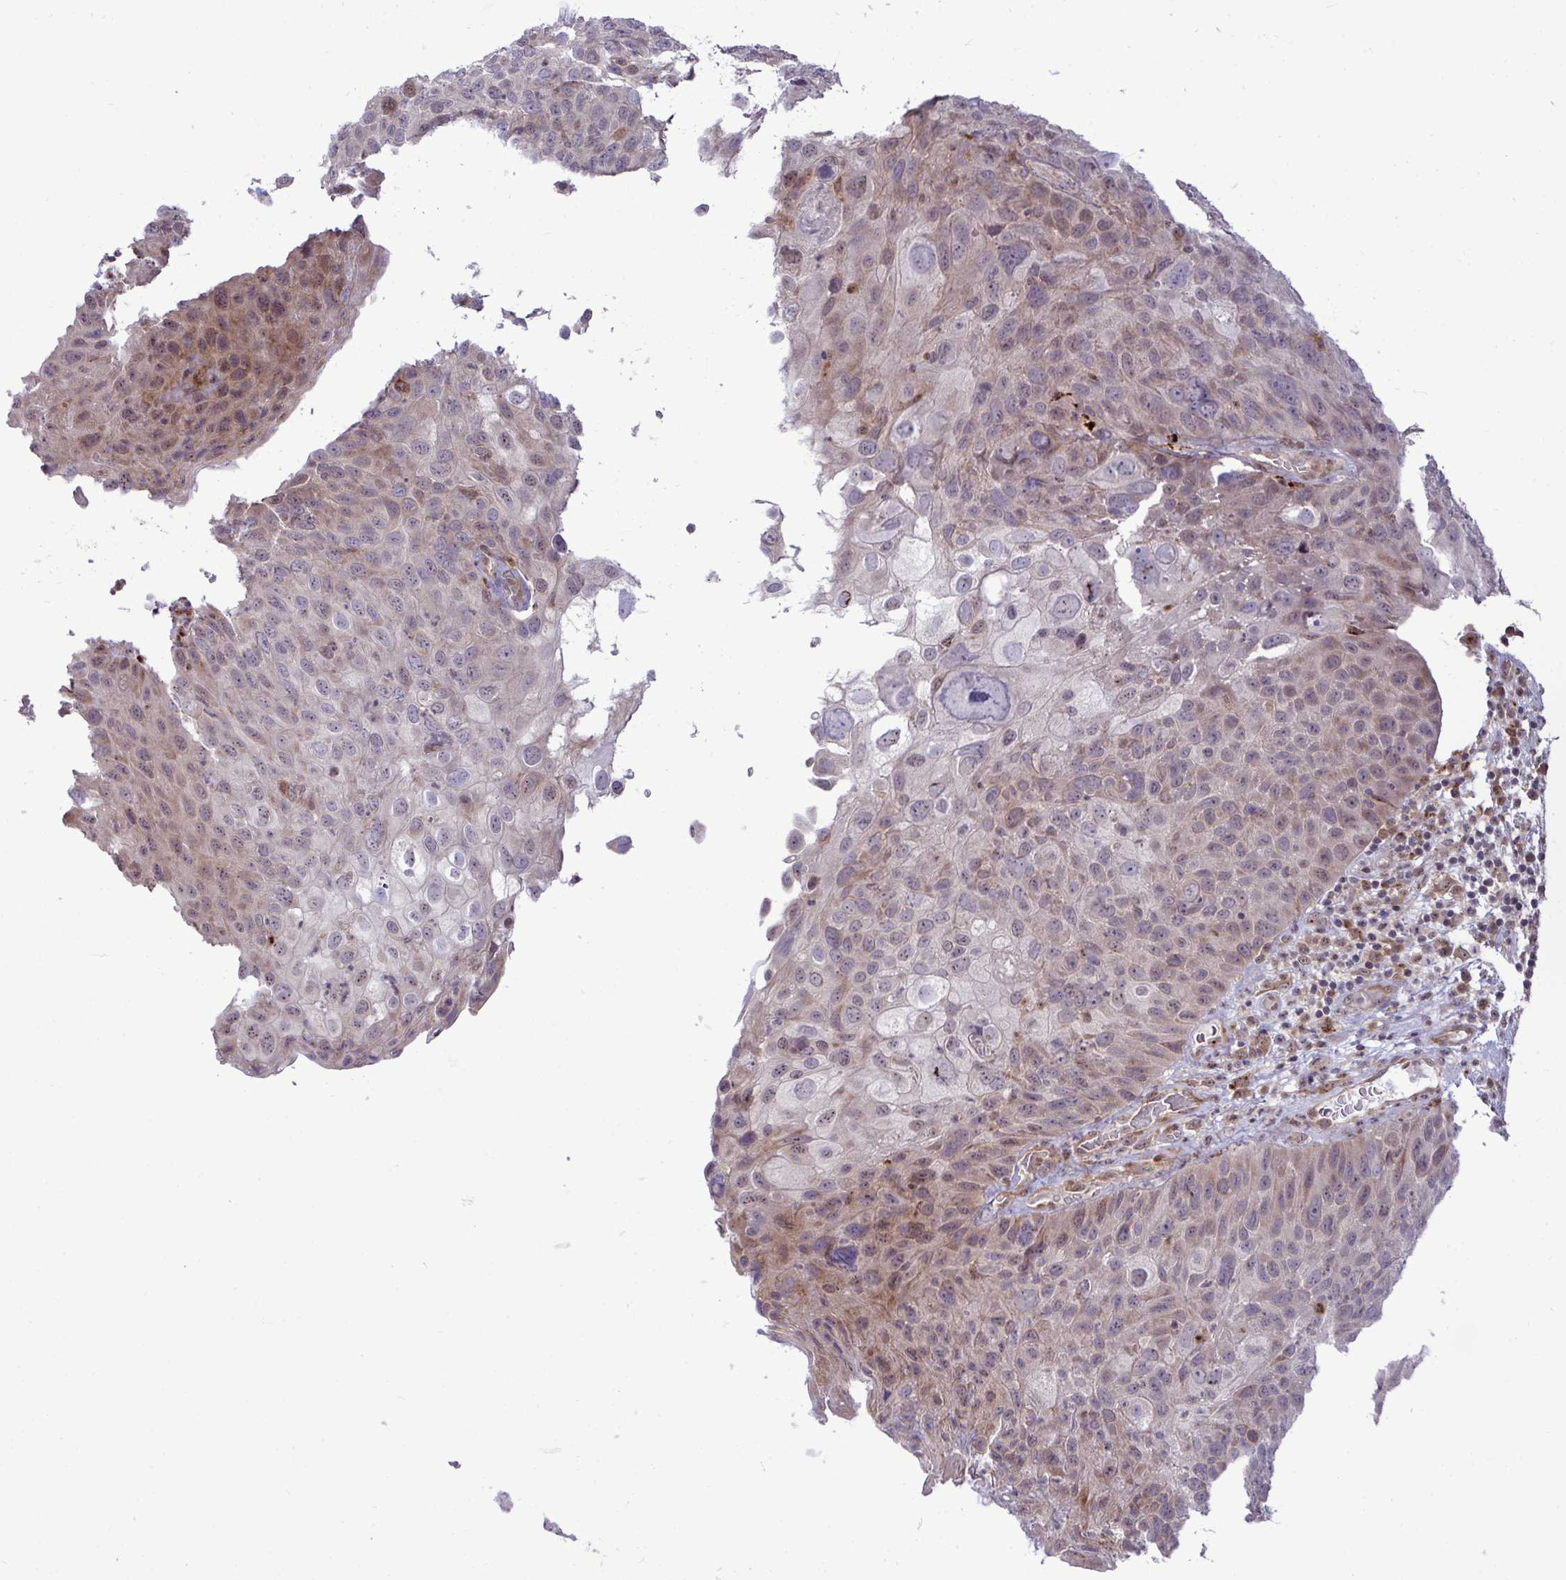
{"staining": {"intensity": "weak", "quantity": "<25%", "location": "cytoplasmic/membranous"}, "tissue": "skin cancer", "cell_type": "Tumor cells", "image_type": "cancer", "snomed": [{"axis": "morphology", "description": "Squamous cell carcinoma, NOS"}, {"axis": "topography", "description": "Skin"}], "caption": "Tumor cells are negative for brown protein staining in skin squamous cell carcinoma.", "gene": "TRIM44", "patient": {"sex": "male", "age": 87}}